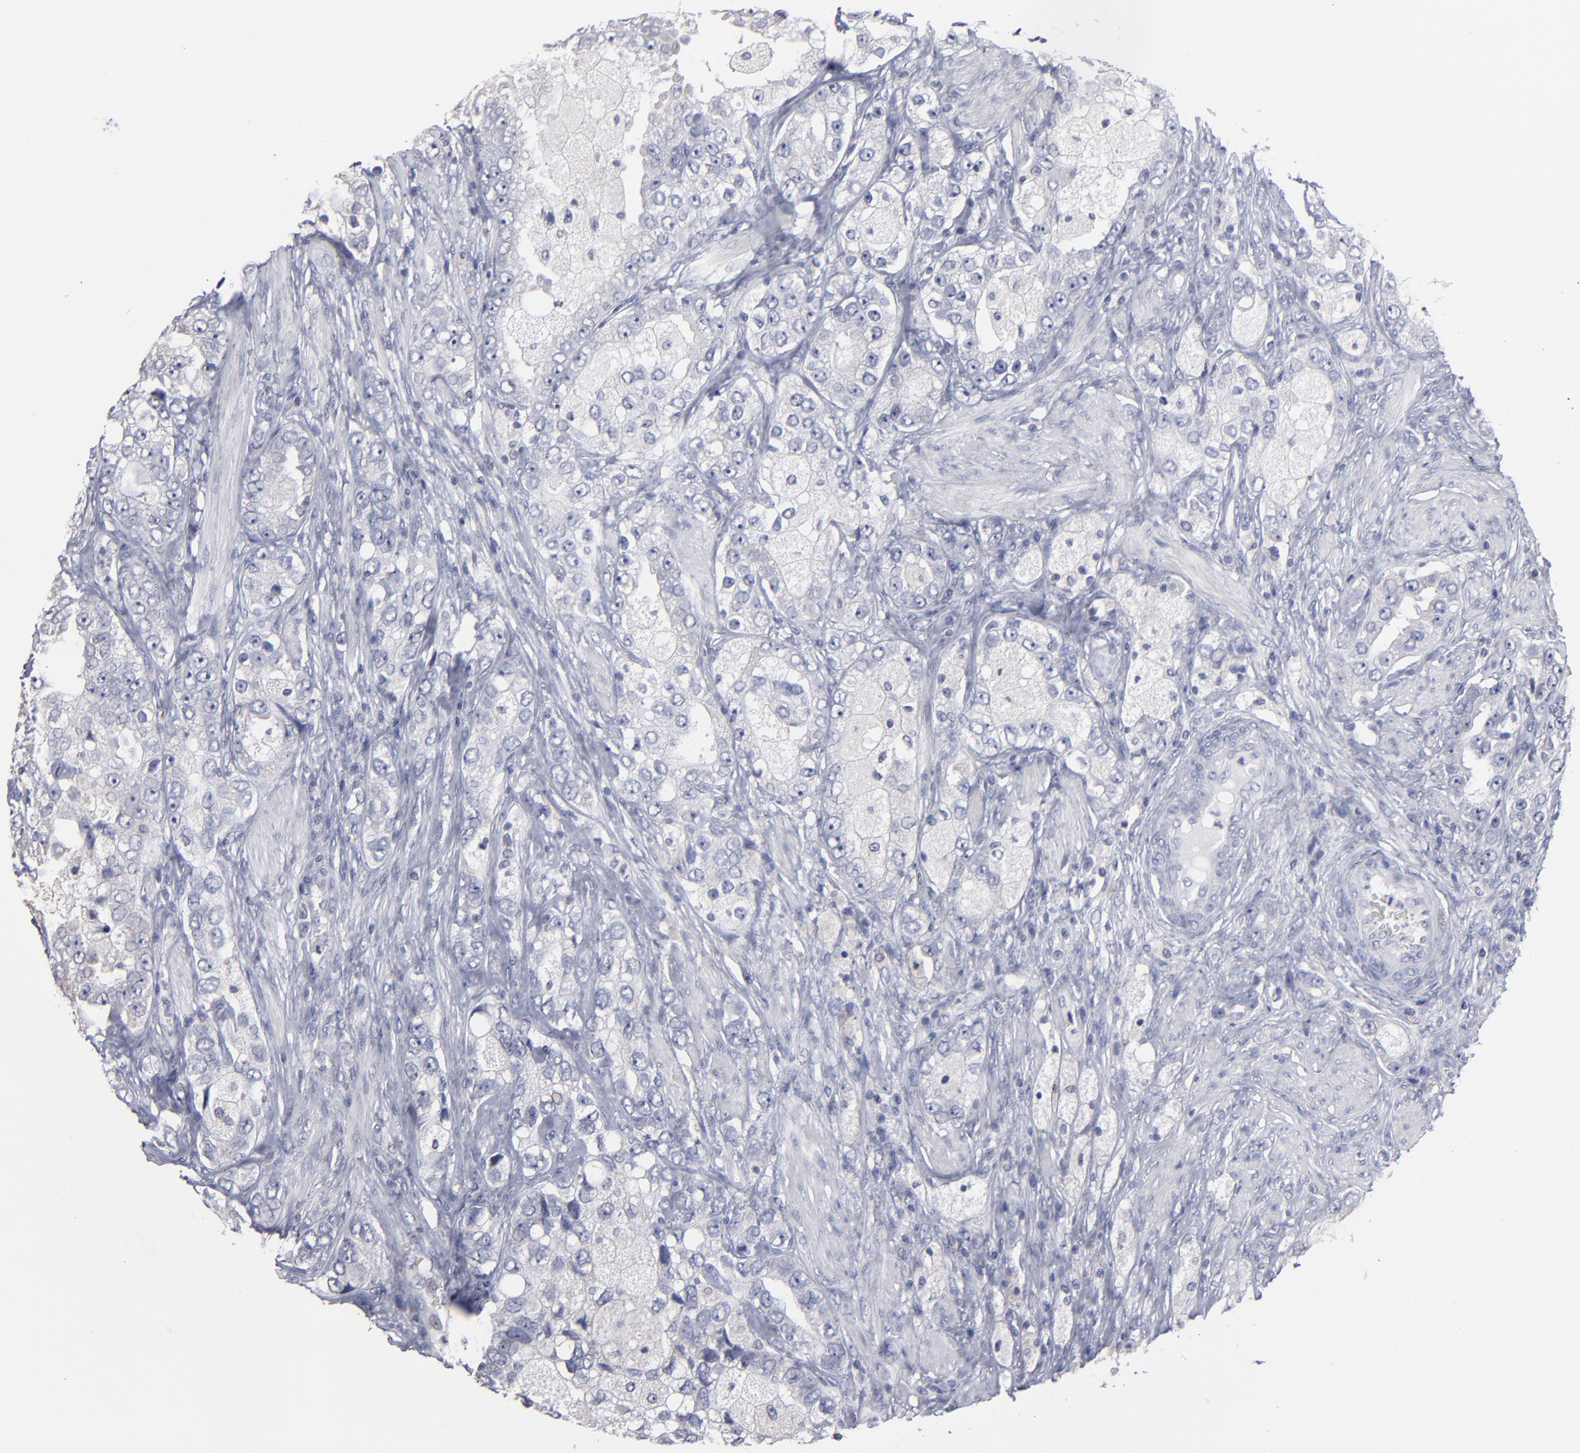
{"staining": {"intensity": "negative", "quantity": "none", "location": "none"}, "tissue": "prostate cancer", "cell_type": "Tumor cells", "image_type": "cancer", "snomed": [{"axis": "morphology", "description": "Adenocarcinoma, High grade"}, {"axis": "topography", "description": "Prostate"}], "caption": "The image displays no staining of tumor cells in prostate cancer.", "gene": "RPH3A", "patient": {"sex": "male", "age": 63}}